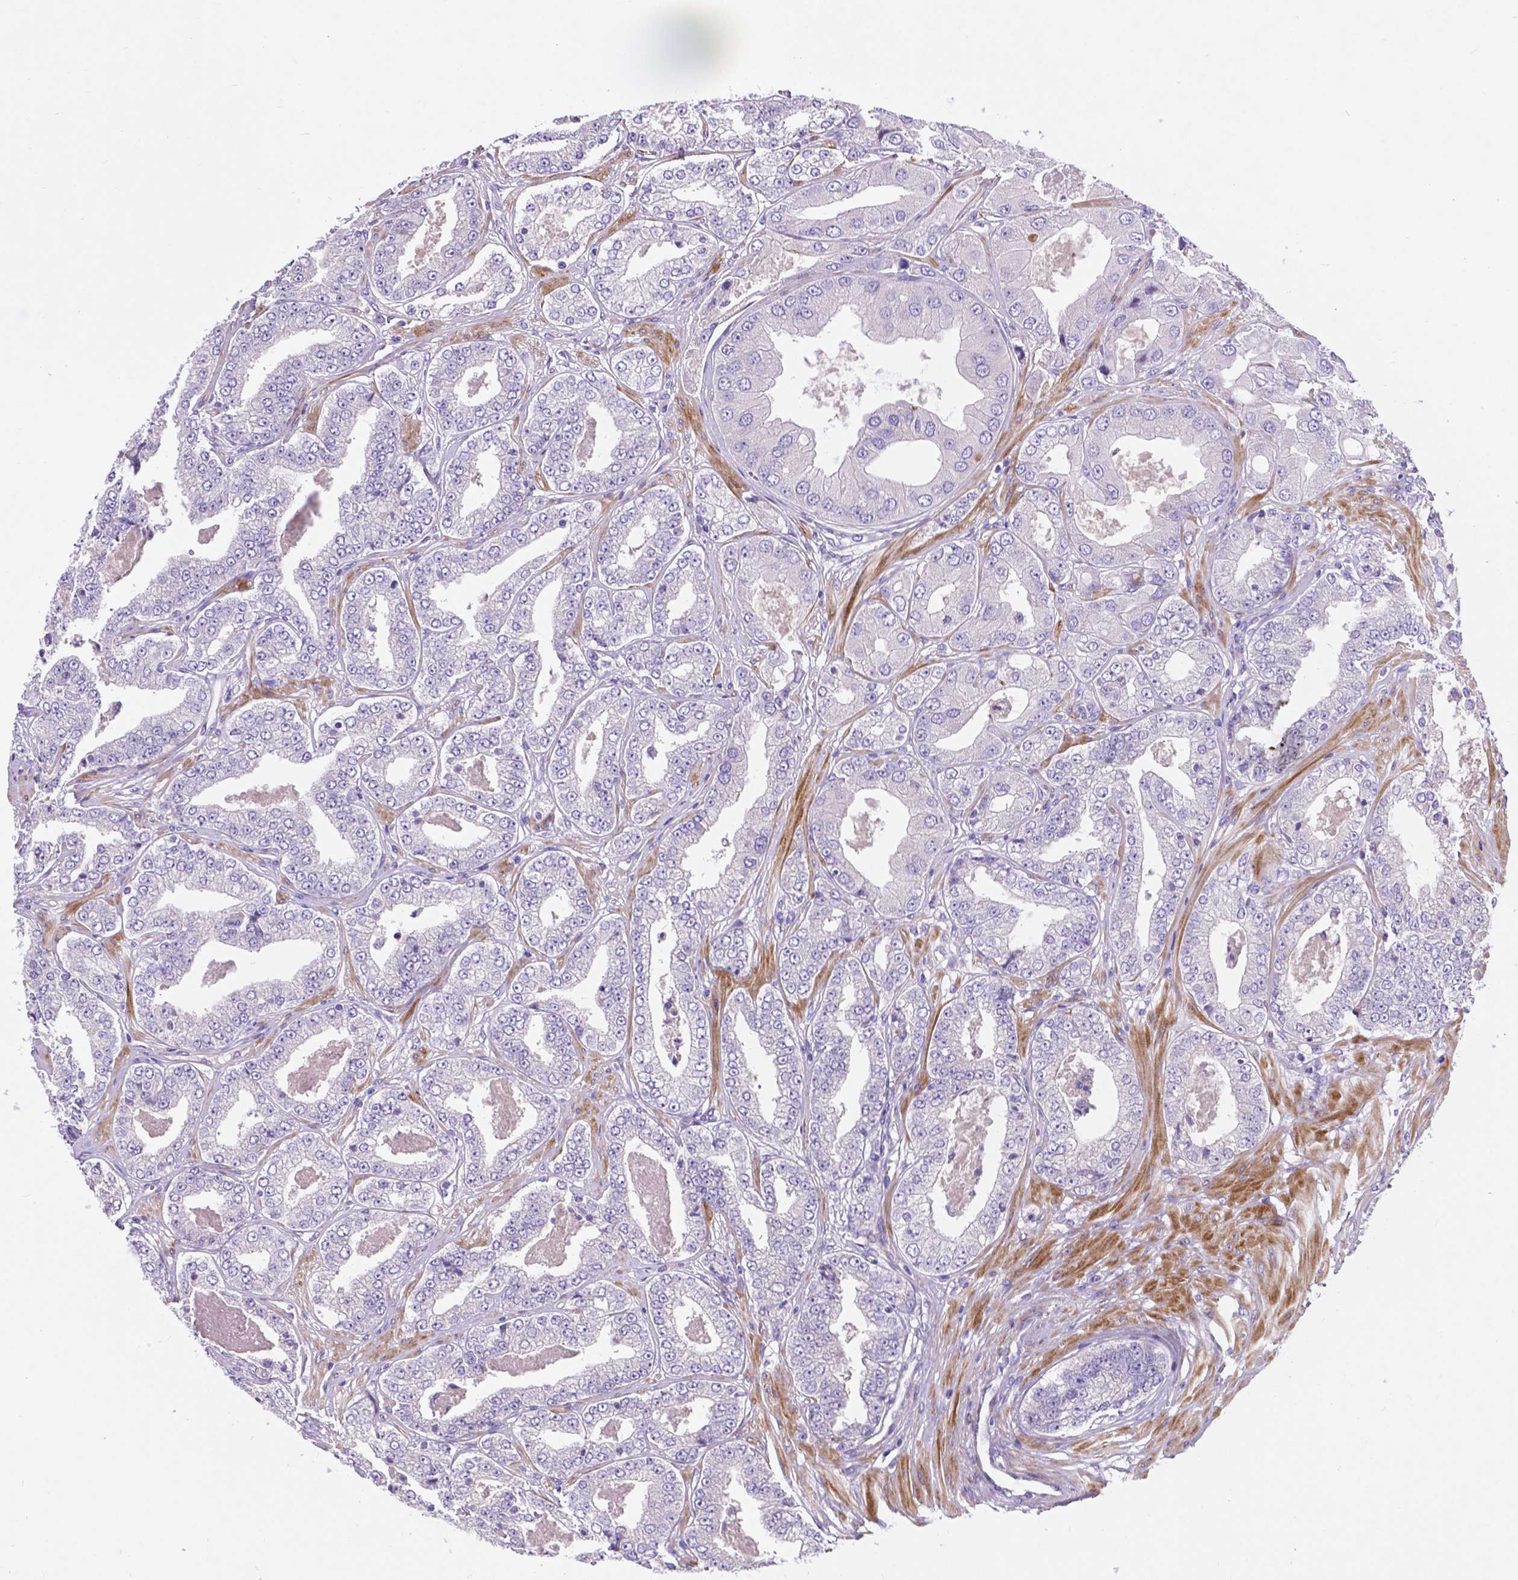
{"staining": {"intensity": "negative", "quantity": "none", "location": "none"}, "tissue": "prostate cancer", "cell_type": "Tumor cells", "image_type": "cancer", "snomed": [{"axis": "morphology", "description": "Adenocarcinoma, Low grade"}, {"axis": "topography", "description": "Prostate"}], "caption": "Image shows no protein positivity in tumor cells of prostate cancer (low-grade adenocarcinoma) tissue.", "gene": "PFKFB4", "patient": {"sex": "male", "age": 60}}